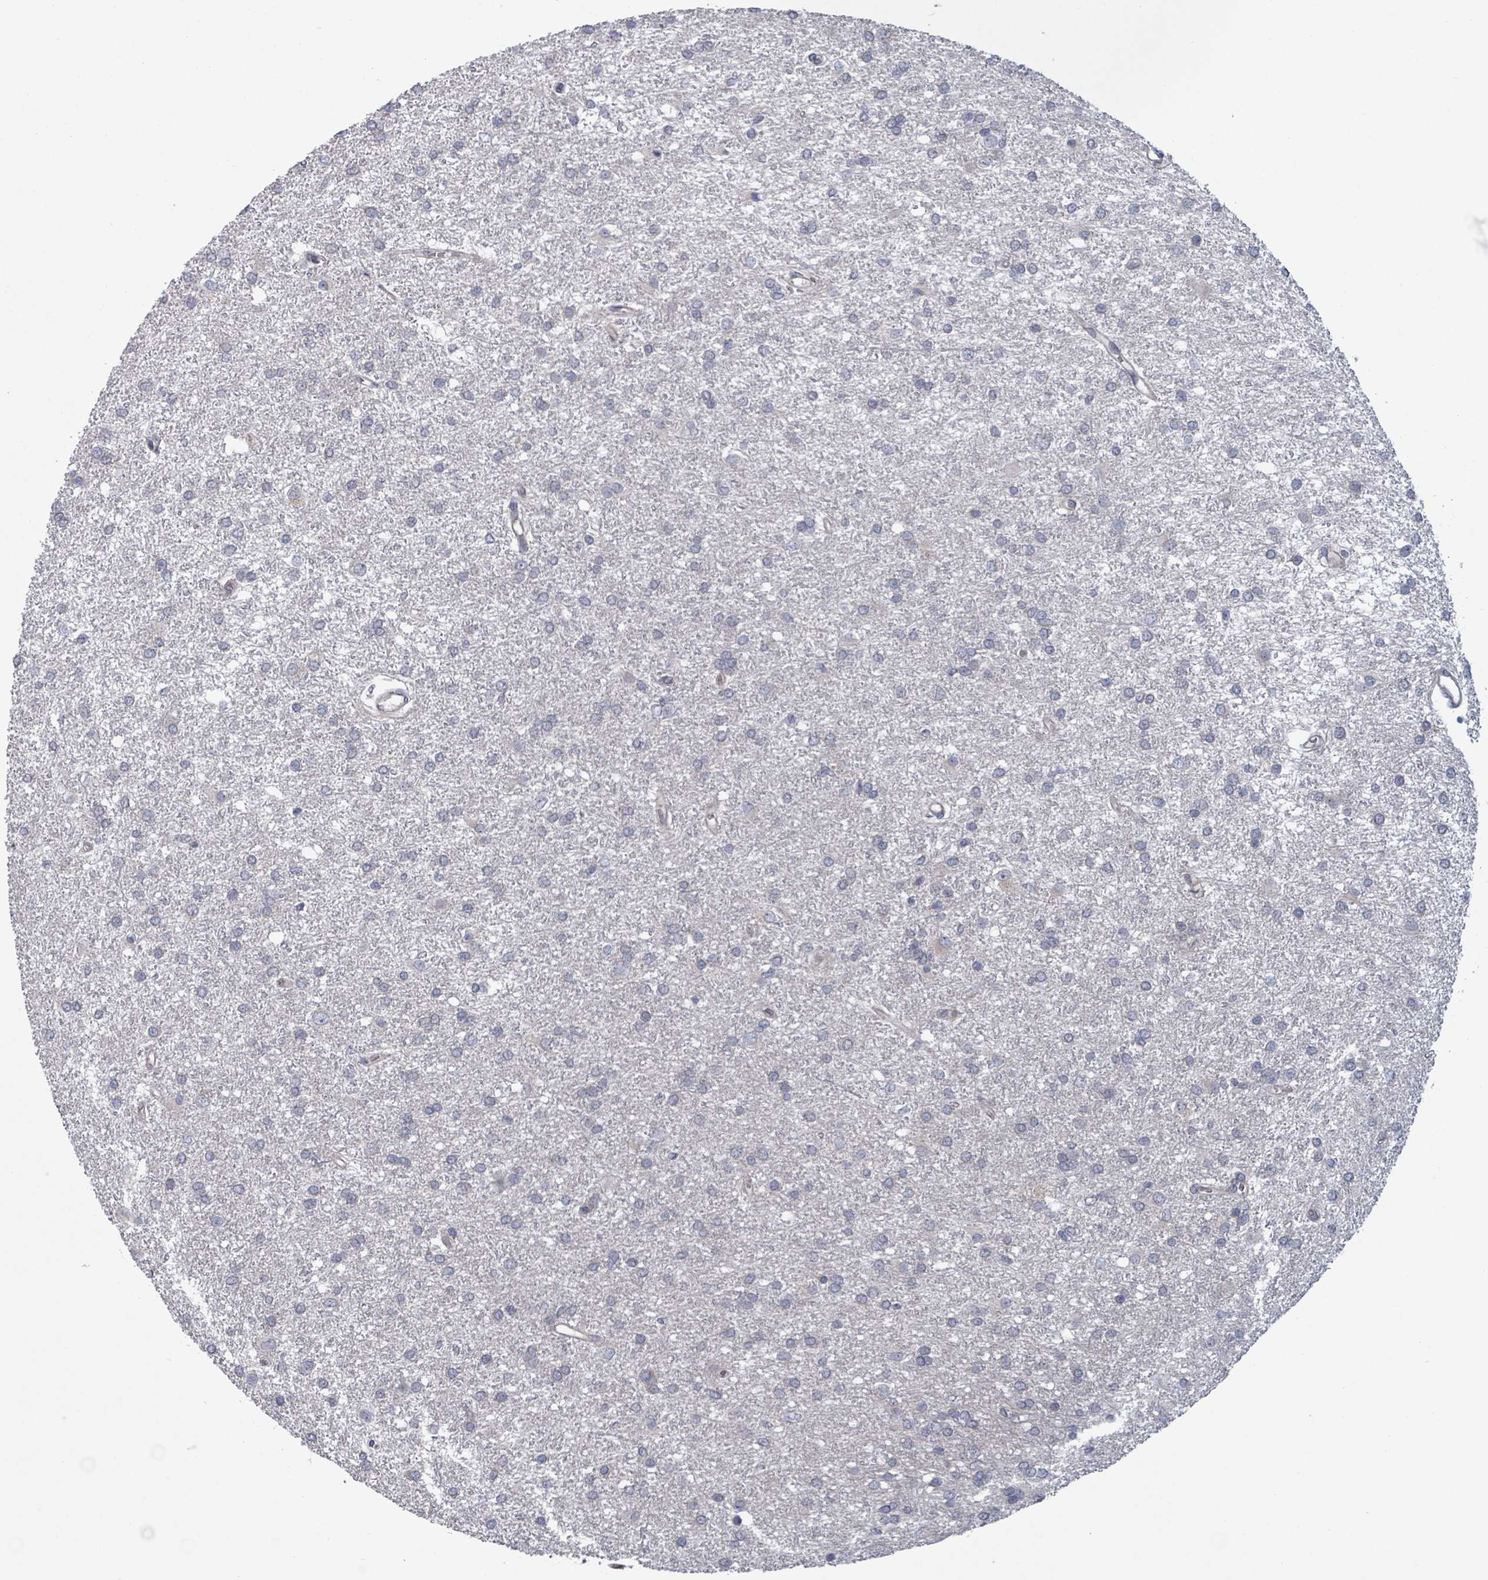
{"staining": {"intensity": "negative", "quantity": "none", "location": "none"}, "tissue": "glioma", "cell_type": "Tumor cells", "image_type": "cancer", "snomed": [{"axis": "morphology", "description": "Glioma, malignant, High grade"}, {"axis": "topography", "description": "Brain"}], "caption": "Glioma was stained to show a protein in brown. There is no significant expression in tumor cells. The staining was performed using DAB to visualize the protein expression in brown, while the nuclei were stained in blue with hematoxylin (Magnification: 20x).", "gene": "FKBP1A", "patient": {"sex": "female", "age": 50}}